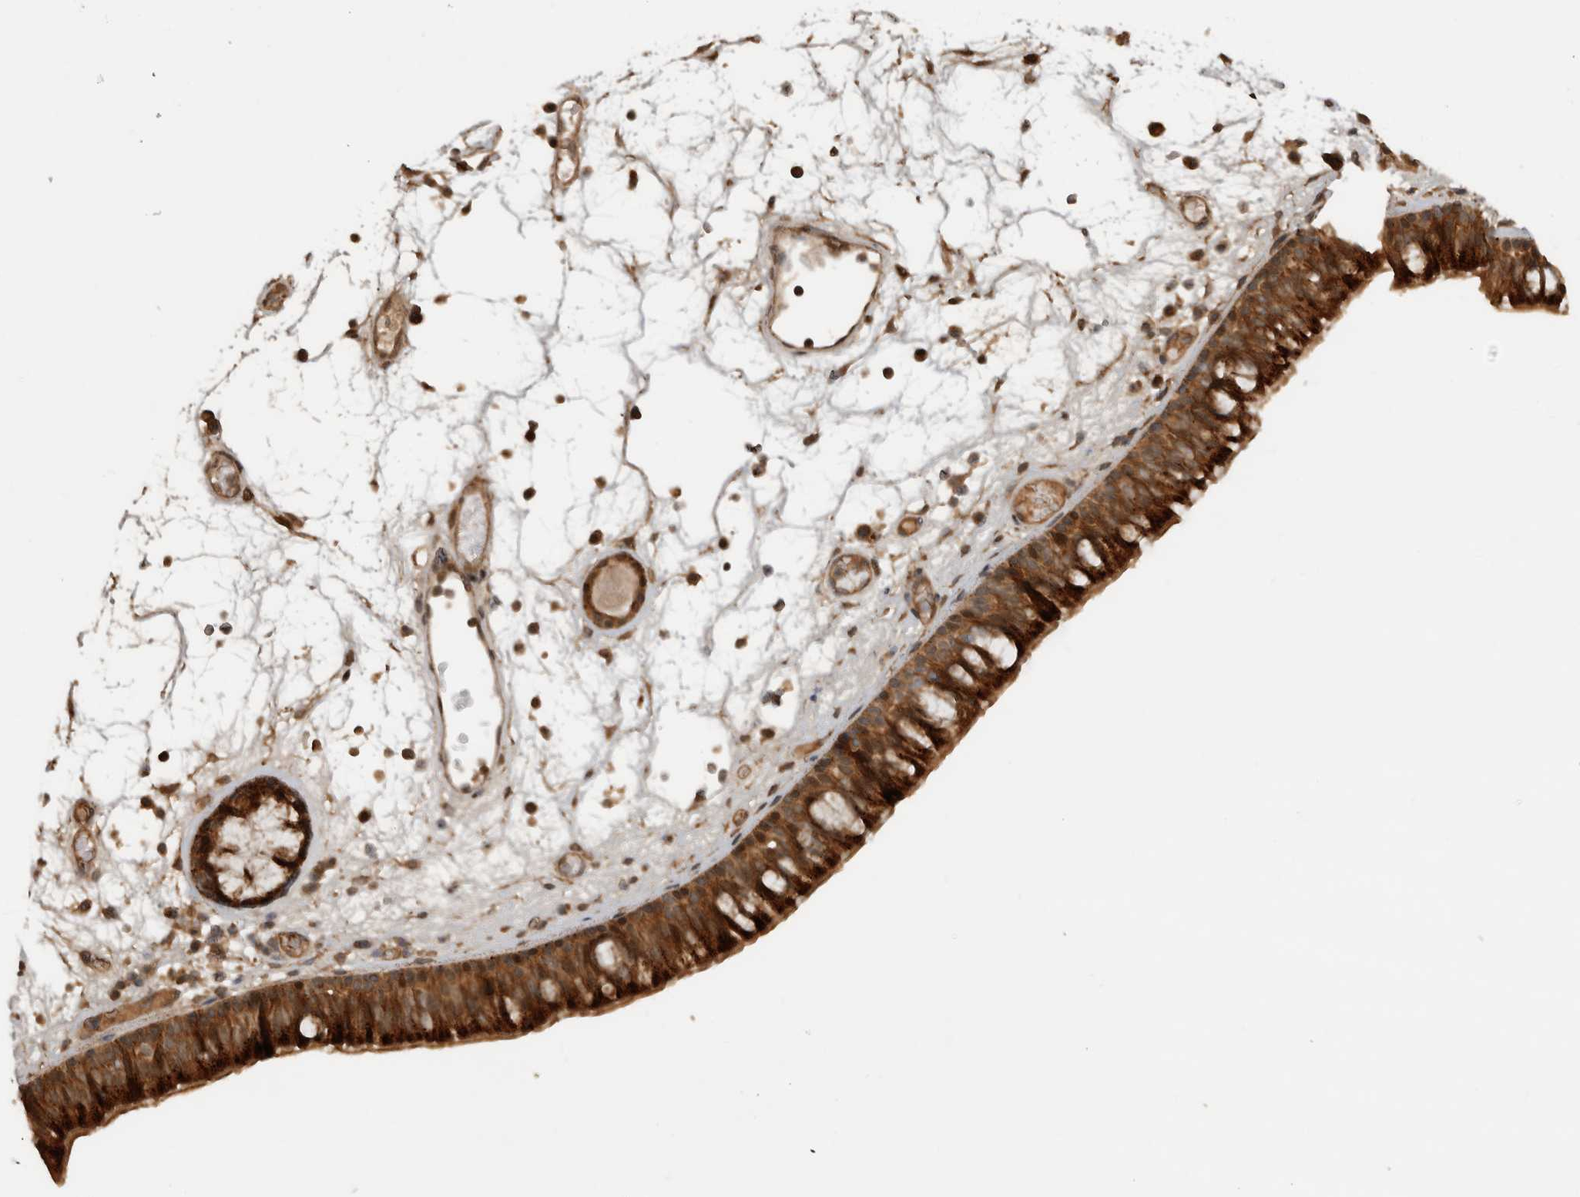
{"staining": {"intensity": "strong", "quantity": ">75%", "location": "cytoplasmic/membranous"}, "tissue": "nasopharynx", "cell_type": "Respiratory epithelial cells", "image_type": "normal", "snomed": [{"axis": "morphology", "description": "Normal tissue, NOS"}, {"axis": "morphology", "description": "Inflammation, NOS"}, {"axis": "morphology", "description": "Malignant melanoma, Metastatic site"}, {"axis": "topography", "description": "Nasopharynx"}], "caption": "Normal nasopharynx displays strong cytoplasmic/membranous positivity in about >75% of respiratory epithelial cells, visualized by immunohistochemistry.", "gene": "PITPNC1", "patient": {"sex": "male", "age": 70}}